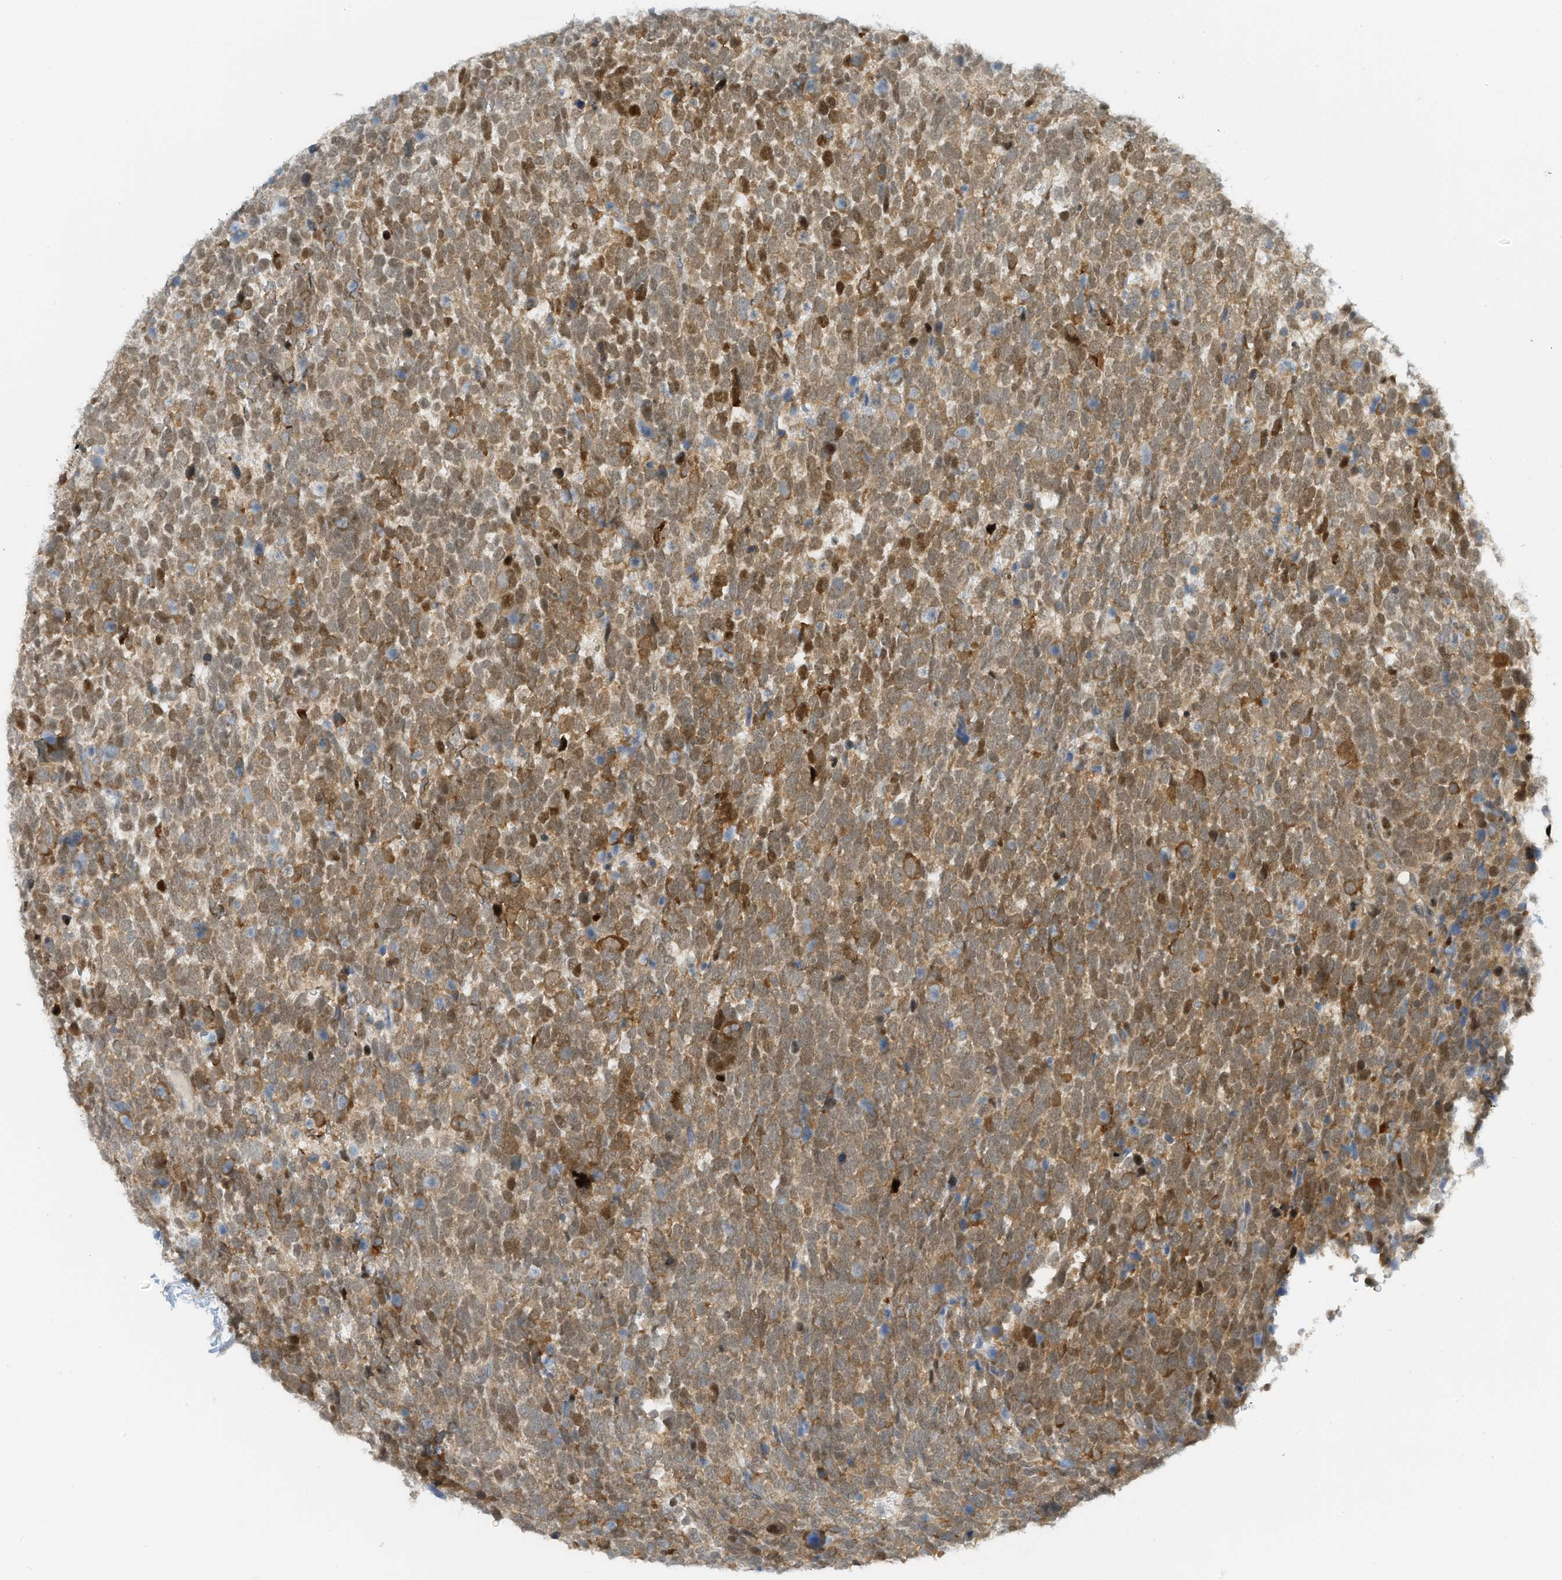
{"staining": {"intensity": "moderate", "quantity": ">75%", "location": "cytoplasmic/membranous"}, "tissue": "urothelial cancer", "cell_type": "Tumor cells", "image_type": "cancer", "snomed": [{"axis": "morphology", "description": "Urothelial carcinoma, High grade"}, {"axis": "topography", "description": "Urinary bladder"}], "caption": "Immunohistochemical staining of human urothelial cancer demonstrates medium levels of moderate cytoplasmic/membranous protein positivity in approximately >75% of tumor cells.", "gene": "FSD1L", "patient": {"sex": "female", "age": 82}}